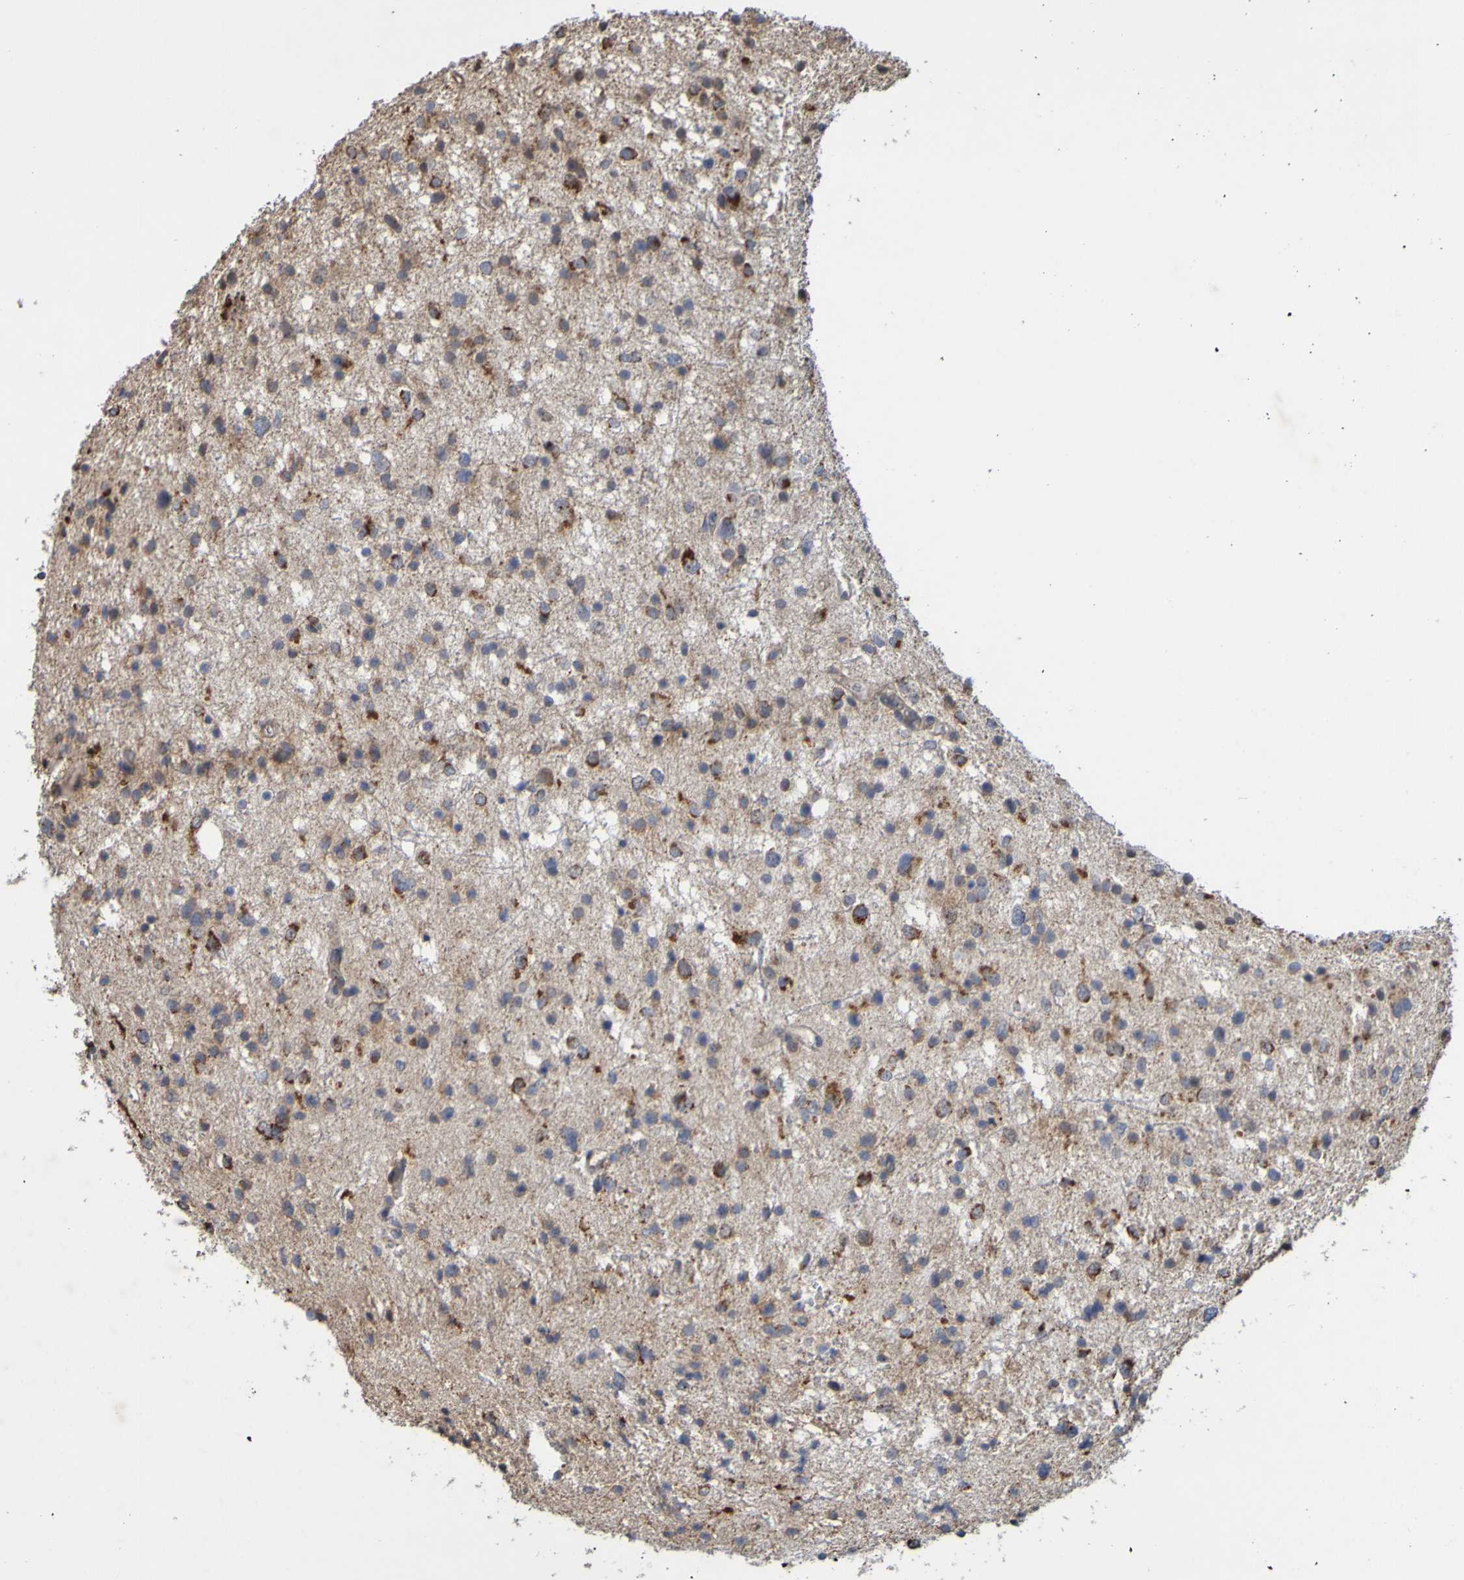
{"staining": {"intensity": "strong", "quantity": ">75%", "location": "cytoplasmic/membranous"}, "tissue": "glioma", "cell_type": "Tumor cells", "image_type": "cancer", "snomed": [{"axis": "morphology", "description": "Glioma, malignant, Low grade"}, {"axis": "topography", "description": "Brain"}], "caption": "This image demonstrates immunohistochemistry staining of glioma, with high strong cytoplasmic/membranous expression in approximately >75% of tumor cells.", "gene": "TMBIM1", "patient": {"sex": "female", "age": 37}}